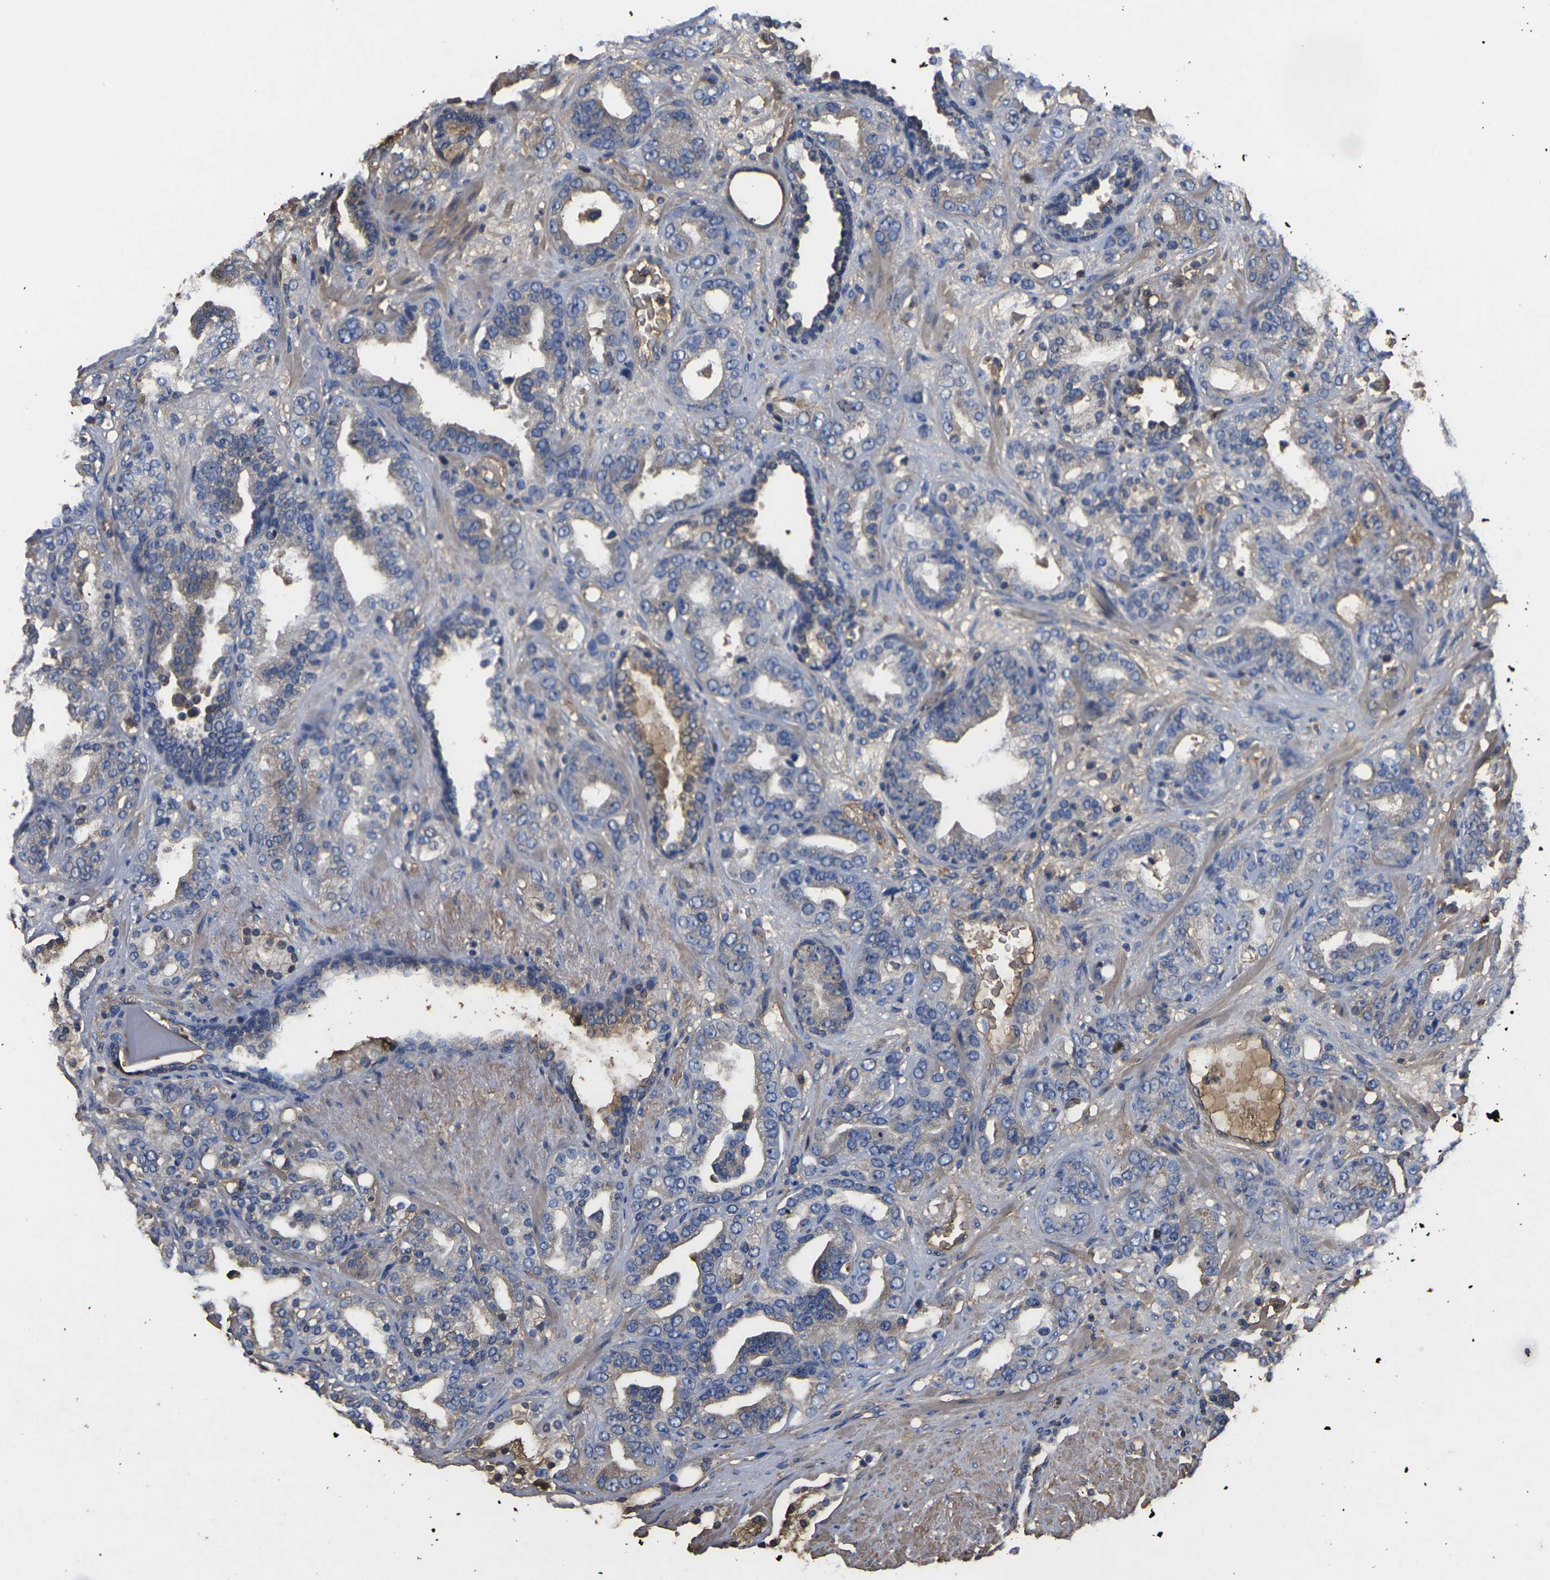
{"staining": {"intensity": "moderate", "quantity": "25%-75%", "location": "cytoplasmic/membranous"}, "tissue": "prostate cancer", "cell_type": "Tumor cells", "image_type": "cancer", "snomed": [{"axis": "morphology", "description": "Adenocarcinoma, Low grade"}, {"axis": "topography", "description": "Prostate"}], "caption": "Tumor cells exhibit medium levels of moderate cytoplasmic/membranous expression in about 25%-75% of cells in low-grade adenocarcinoma (prostate).", "gene": "HSPG2", "patient": {"sex": "male", "age": 63}}